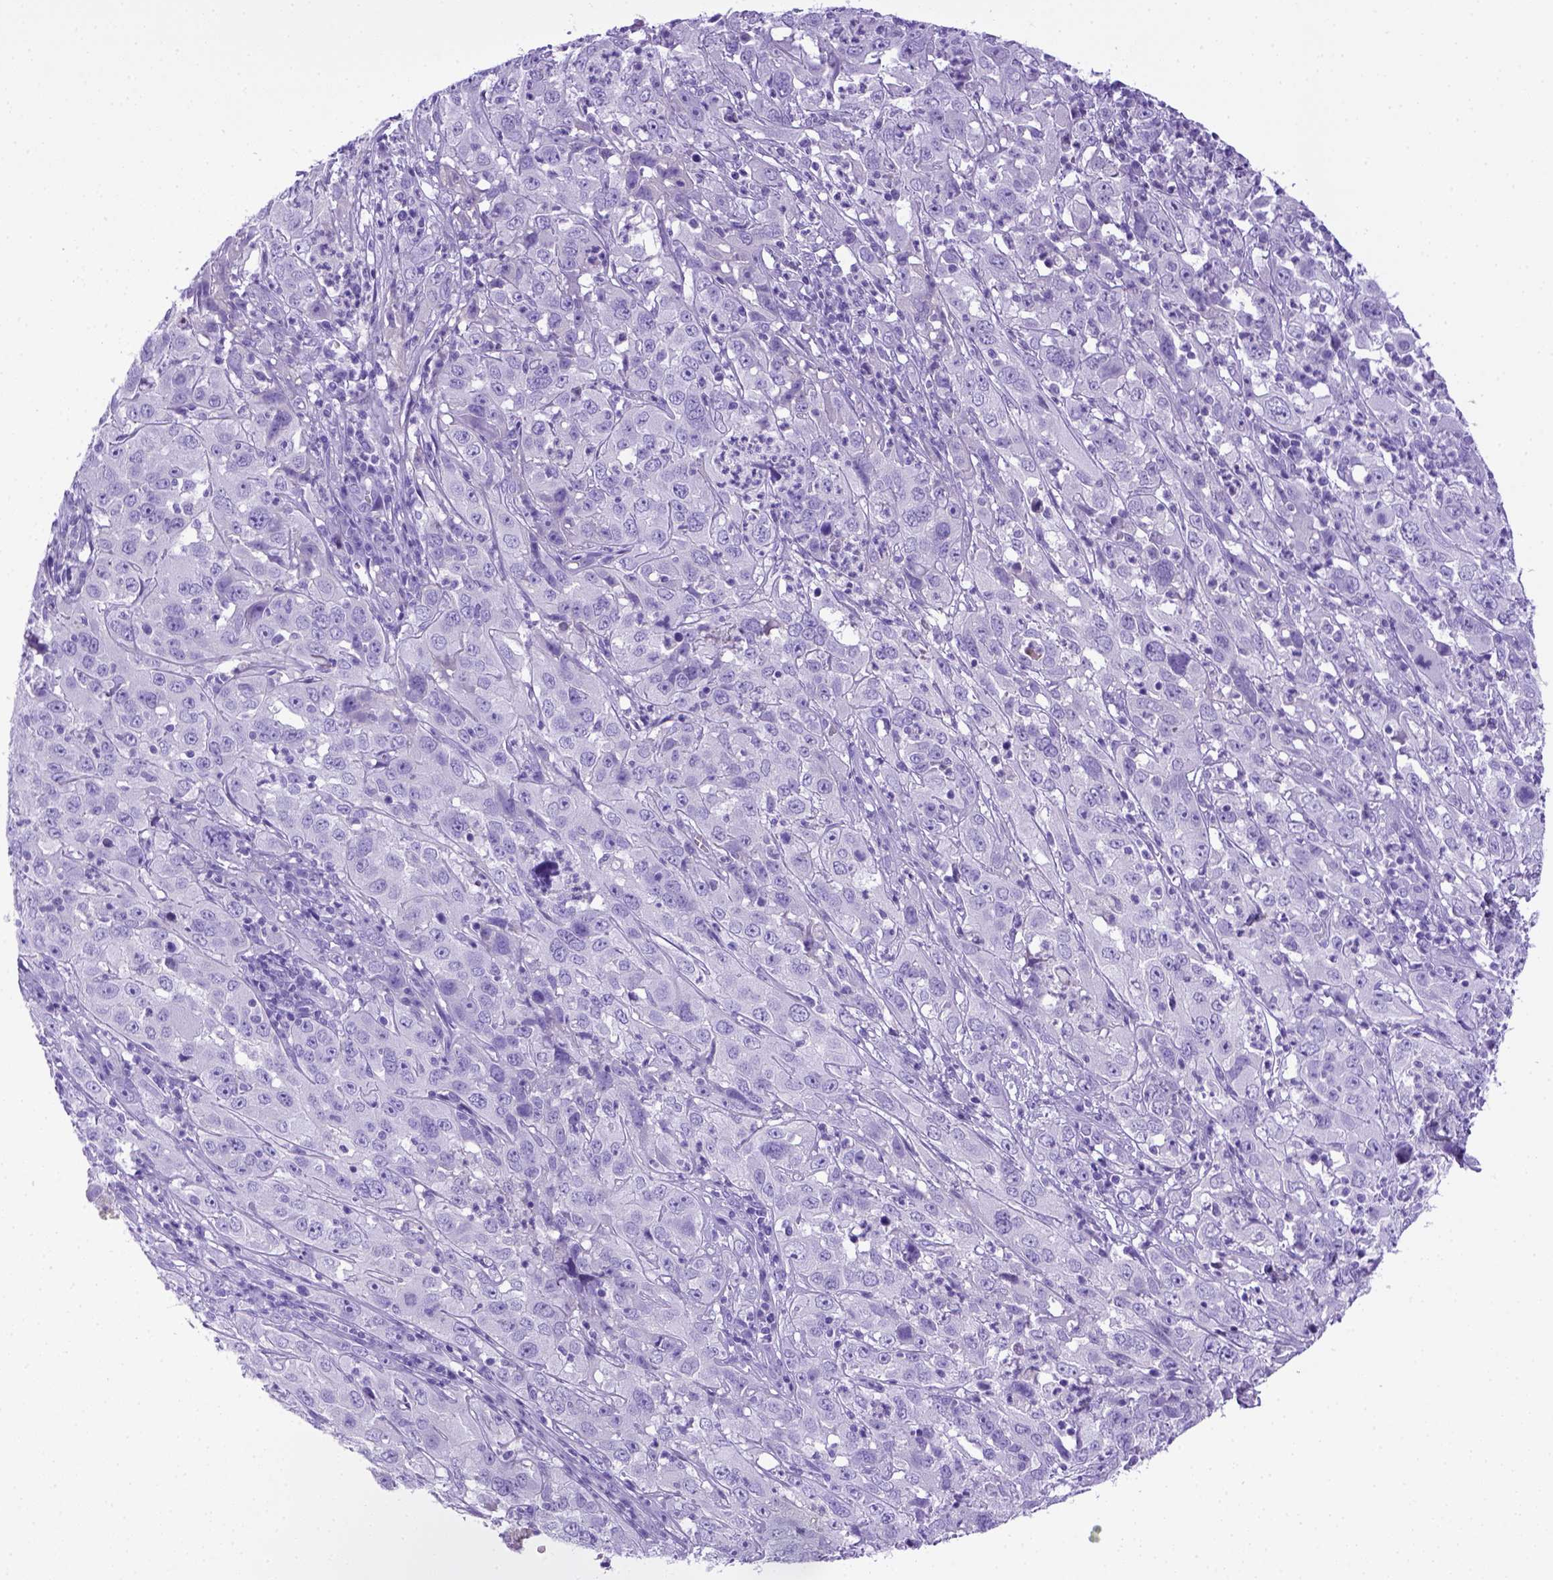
{"staining": {"intensity": "negative", "quantity": "none", "location": "none"}, "tissue": "cervical cancer", "cell_type": "Tumor cells", "image_type": "cancer", "snomed": [{"axis": "morphology", "description": "Squamous cell carcinoma, NOS"}, {"axis": "topography", "description": "Cervix"}], "caption": "IHC image of human cervical cancer stained for a protein (brown), which shows no staining in tumor cells.", "gene": "ITIH4", "patient": {"sex": "female", "age": 32}}